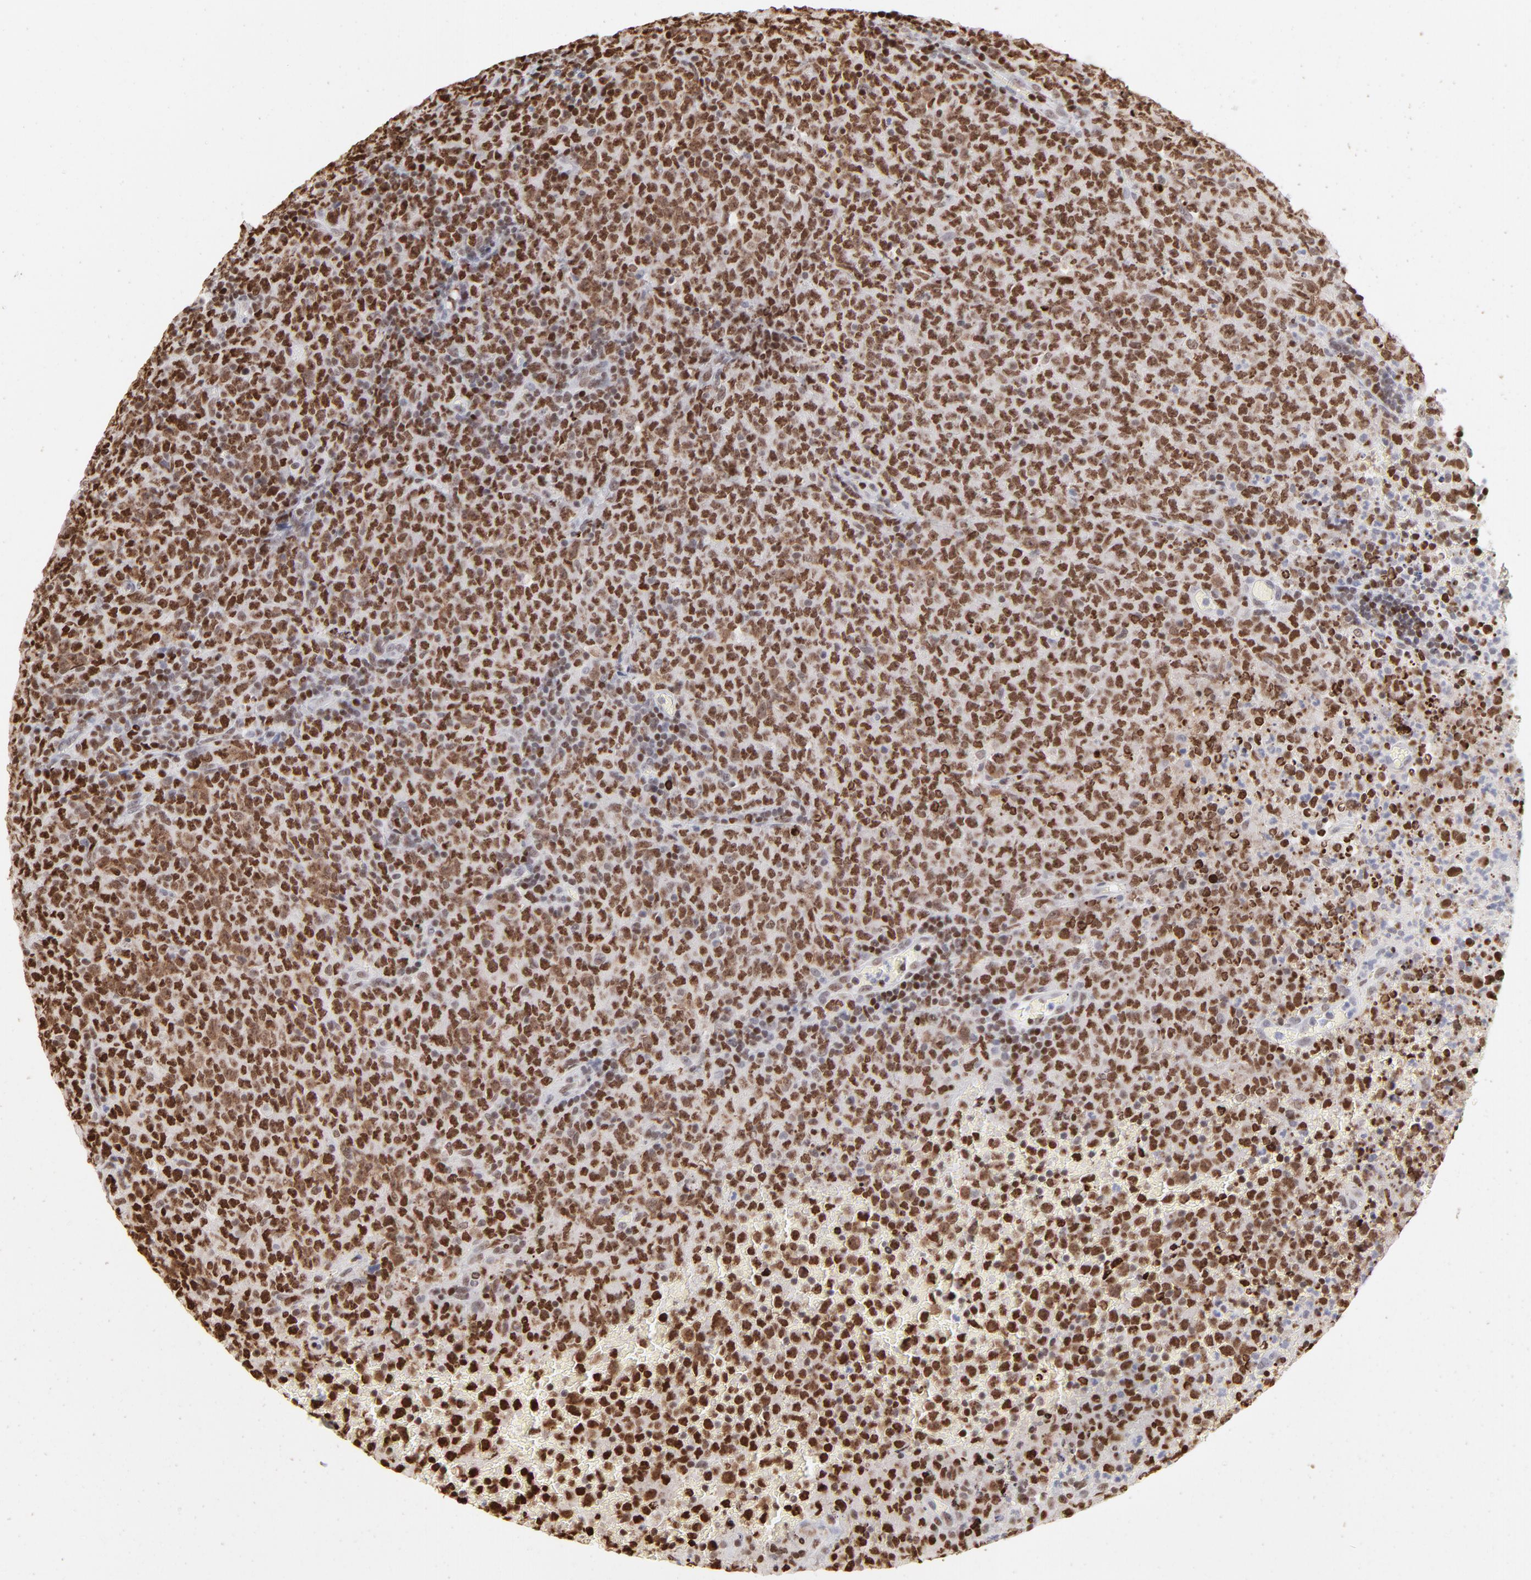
{"staining": {"intensity": "strong", "quantity": ">75%", "location": "nuclear"}, "tissue": "lymphoma", "cell_type": "Tumor cells", "image_type": "cancer", "snomed": [{"axis": "morphology", "description": "Malignant lymphoma, non-Hodgkin's type, High grade"}, {"axis": "topography", "description": "Tonsil"}], "caption": "Immunohistochemical staining of high-grade malignant lymphoma, non-Hodgkin's type displays high levels of strong nuclear protein expression in approximately >75% of tumor cells. (IHC, brightfield microscopy, high magnification).", "gene": "PARP1", "patient": {"sex": "female", "age": 36}}